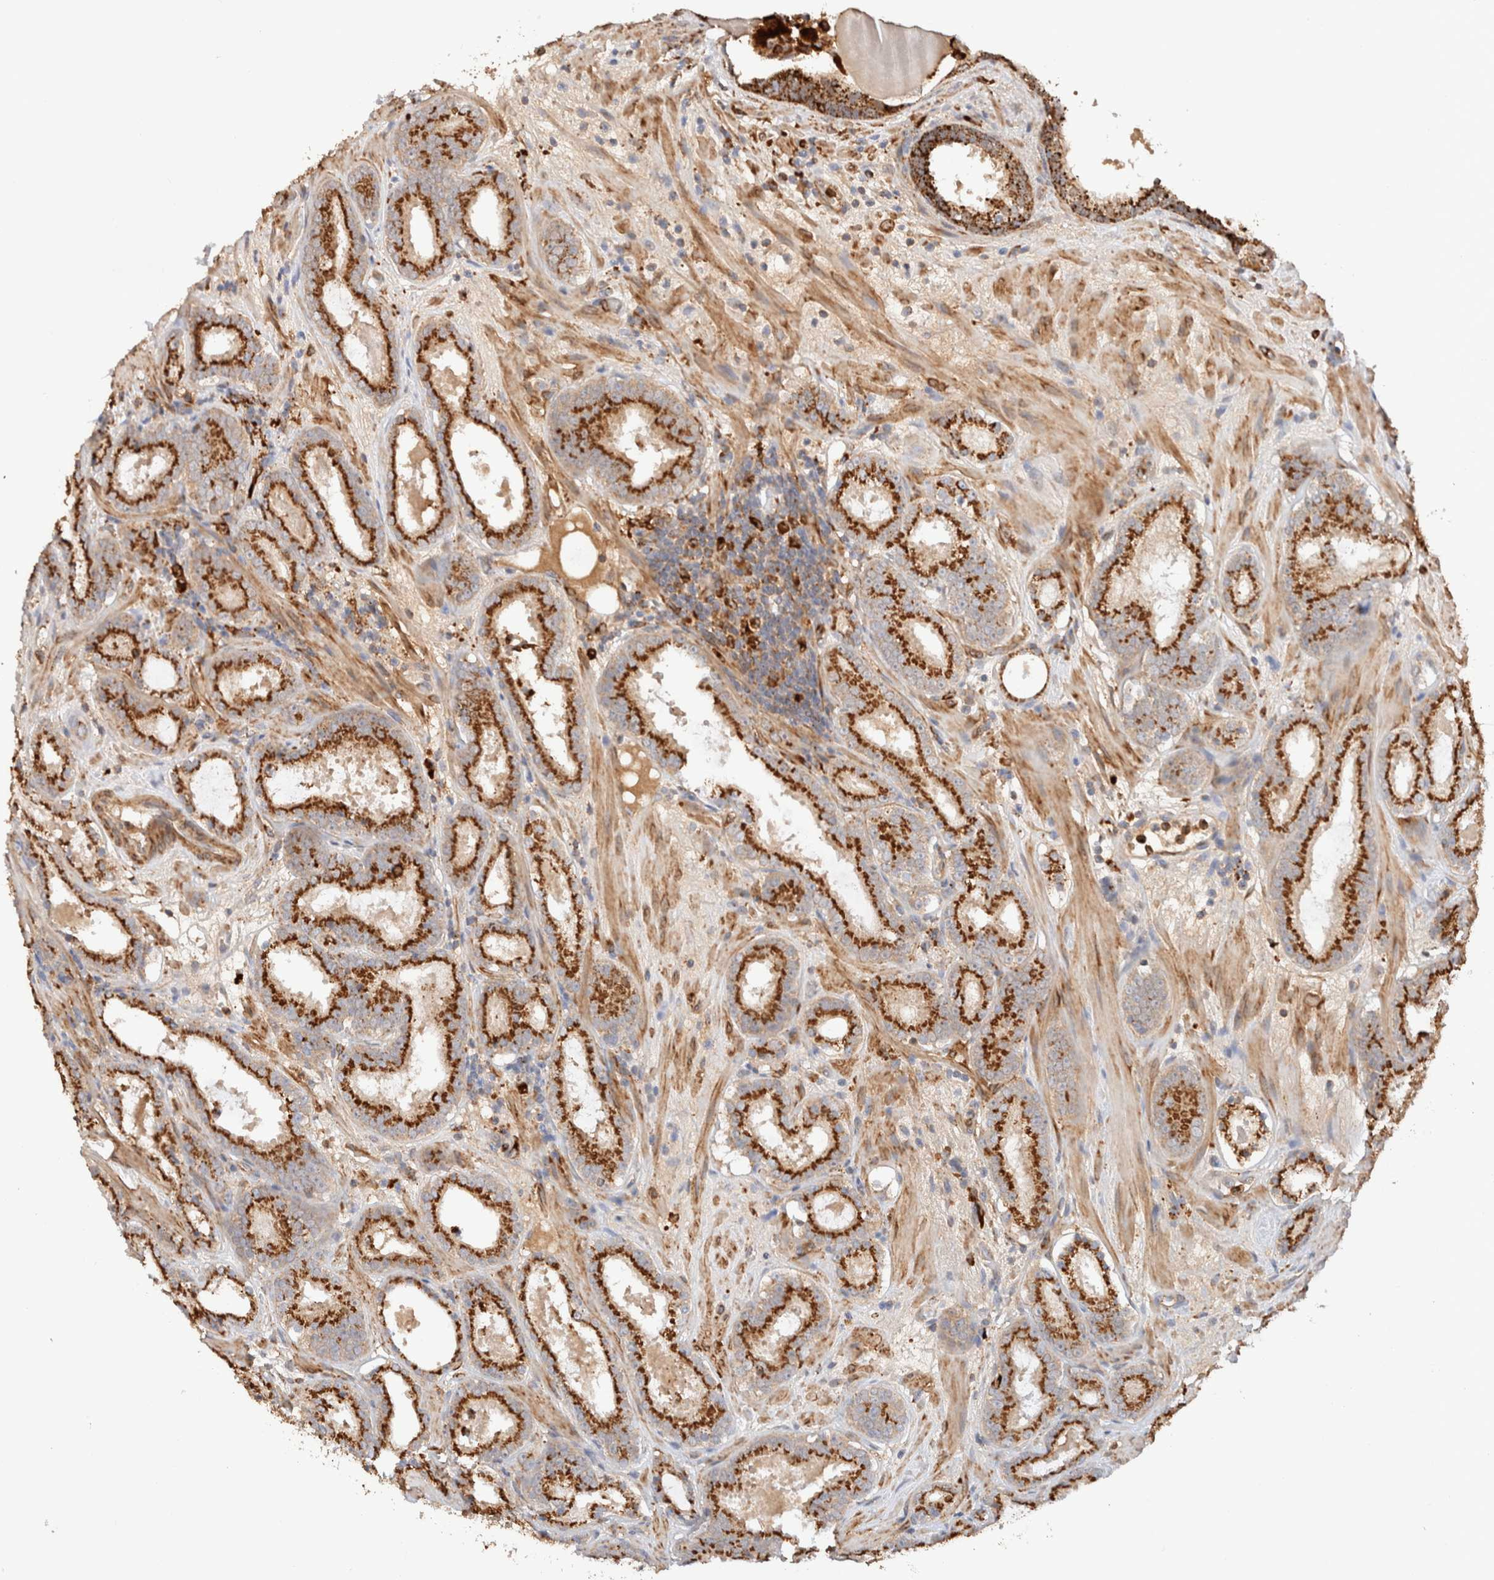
{"staining": {"intensity": "strong", "quantity": ">75%", "location": "cytoplasmic/membranous"}, "tissue": "prostate cancer", "cell_type": "Tumor cells", "image_type": "cancer", "snomed": [{"axis": "morphology", "description": "Adenocarcinoma, Low grade"}, {"axis": "topography", "description": "Prostate"}], "caption": "A histopathology image of human low-grade adenocarcinoma (prostate) stained for a protein displays strong cytoplasmic/membranous brown staining in tumor cells. Immunohistochemistry stains the protein of interest in brown and the nuclei are stained blue.", "gene": "RABEPK", "patient": {"sex": "male", "age": 69}}